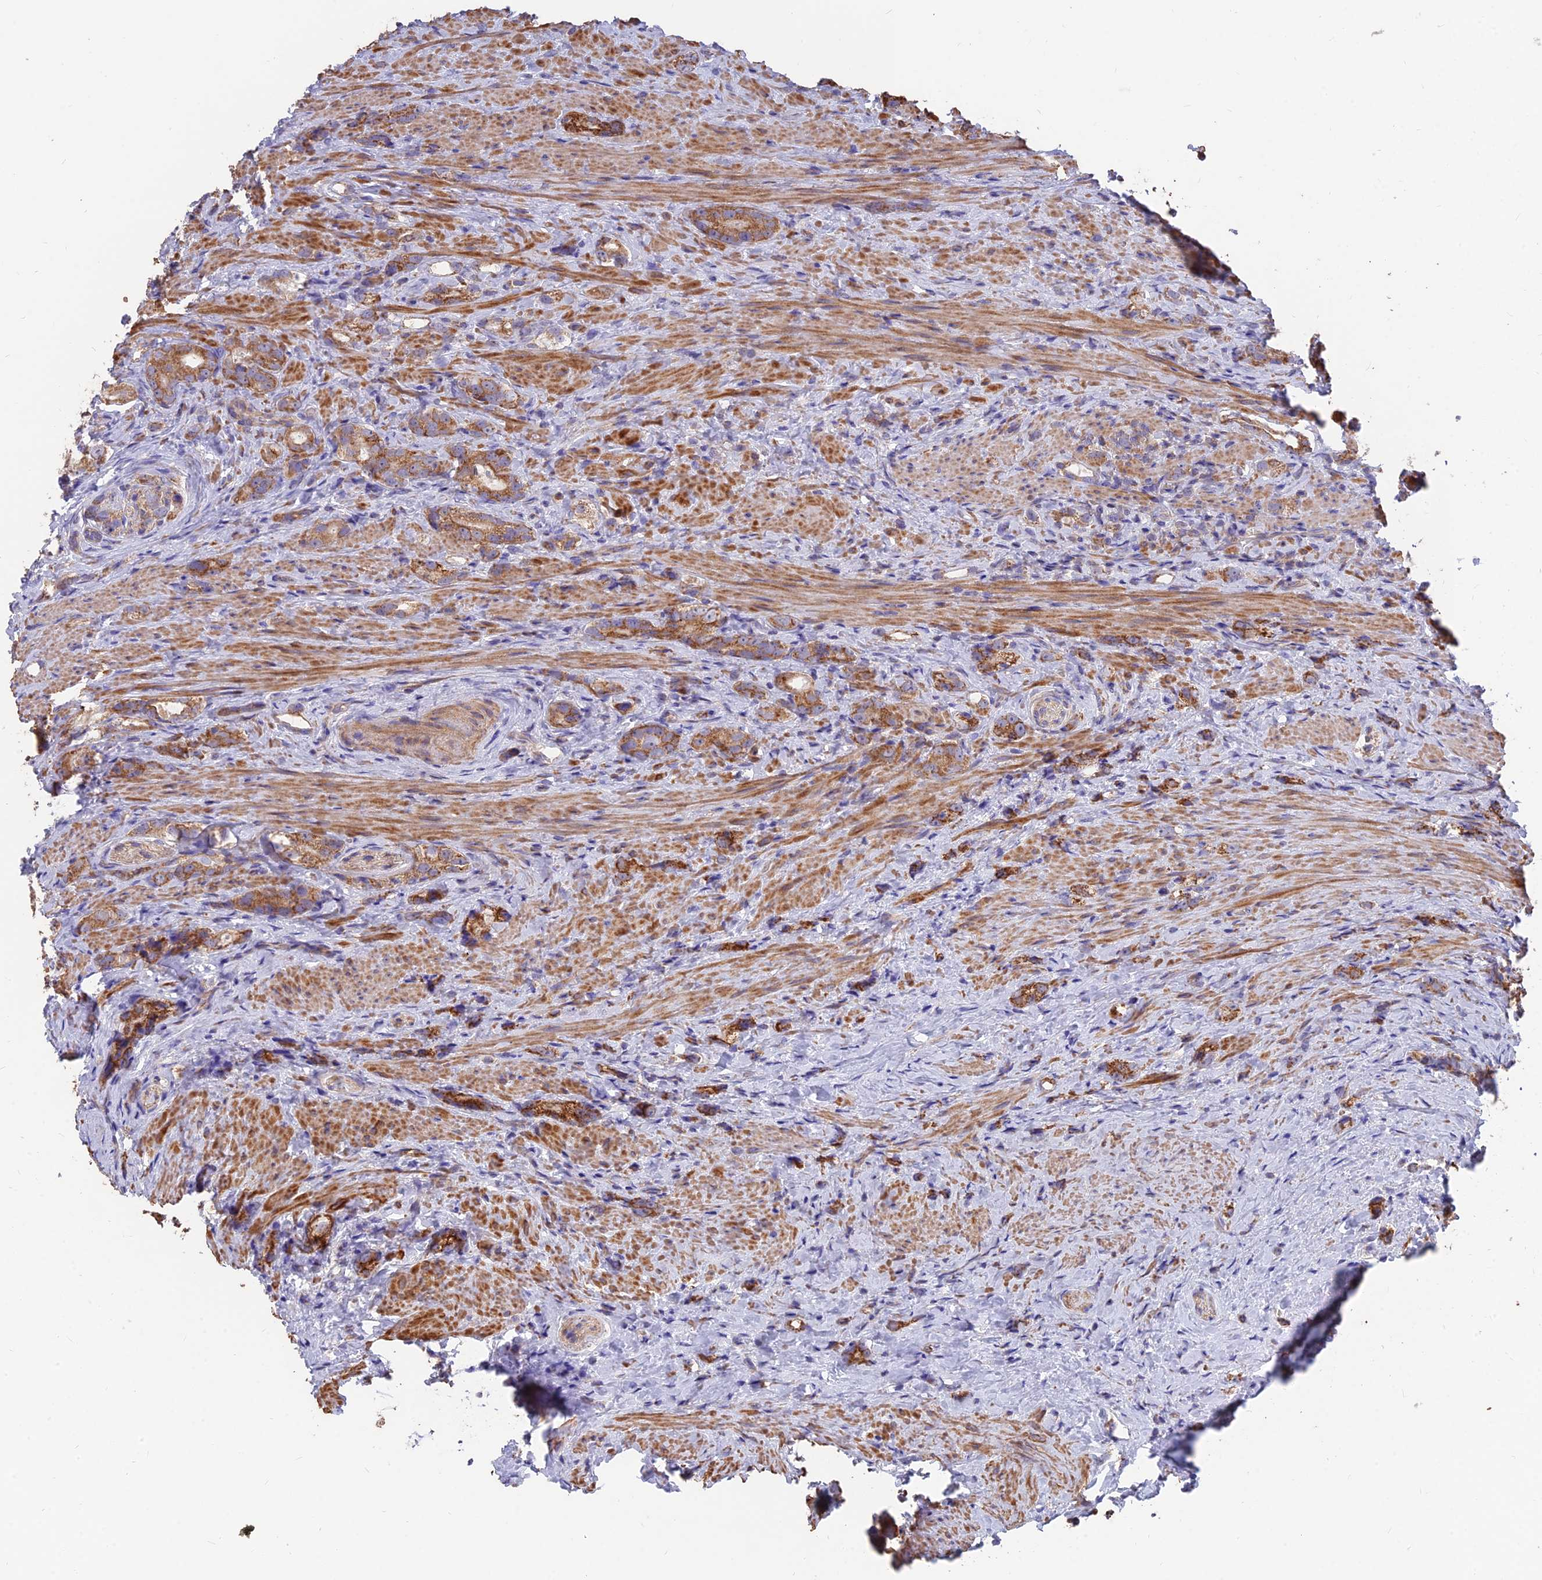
{"staining": {"intensity": "moderate", "quantity": ">75%", "location": "cytoplasmic/membranous"}, "tissue": "prostate cancer", "cell_type": "Tumor cells", "image_type": "cancer", "snomed": [{"axis": "morphology", "description": "Adenocarcinoma, High grade"}, {"axis": "topography", "description": "Prostate"}], "caption": "Moderate cytoplasmic/membranous protein positivity is appreciated in about >75% of tumor cells in prostate adenocarcinoma (high-grade).", "gene": "IFT22", "patient": {"sex": "male", "age": 63}}